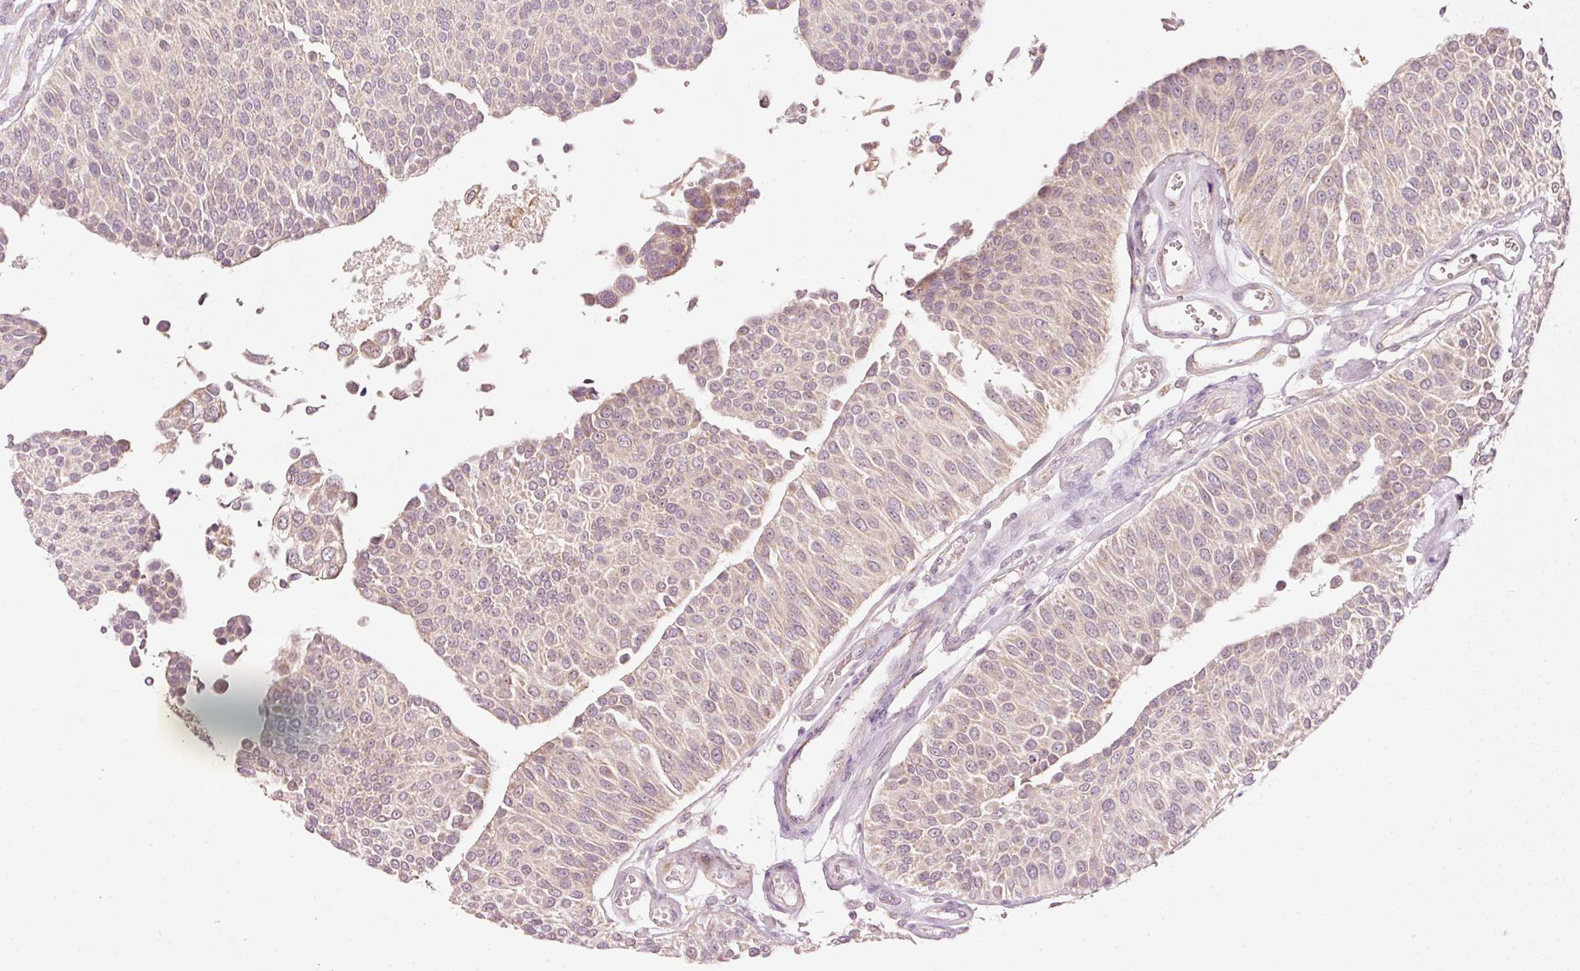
{"staining": {"intensity": "weak", "quantity": "25%-75%", "location": "cytoplasmic/membranous"}, "tissue": "urothelial cancer", "cell_type": "Tumor cells", "image_type": "cancer", "snomed": [{"axis": "morphology", "description": "Urothelial carcinoma, NOS"}, {"axis": "topography", "description": "Urinary bladder"}], "caption": "Human transitional cell carcinoma stained with a protein marker displays weak staining in tumor cells.", "gene": "CDC20B", "patient": {"sex": "male", "age": 55}}